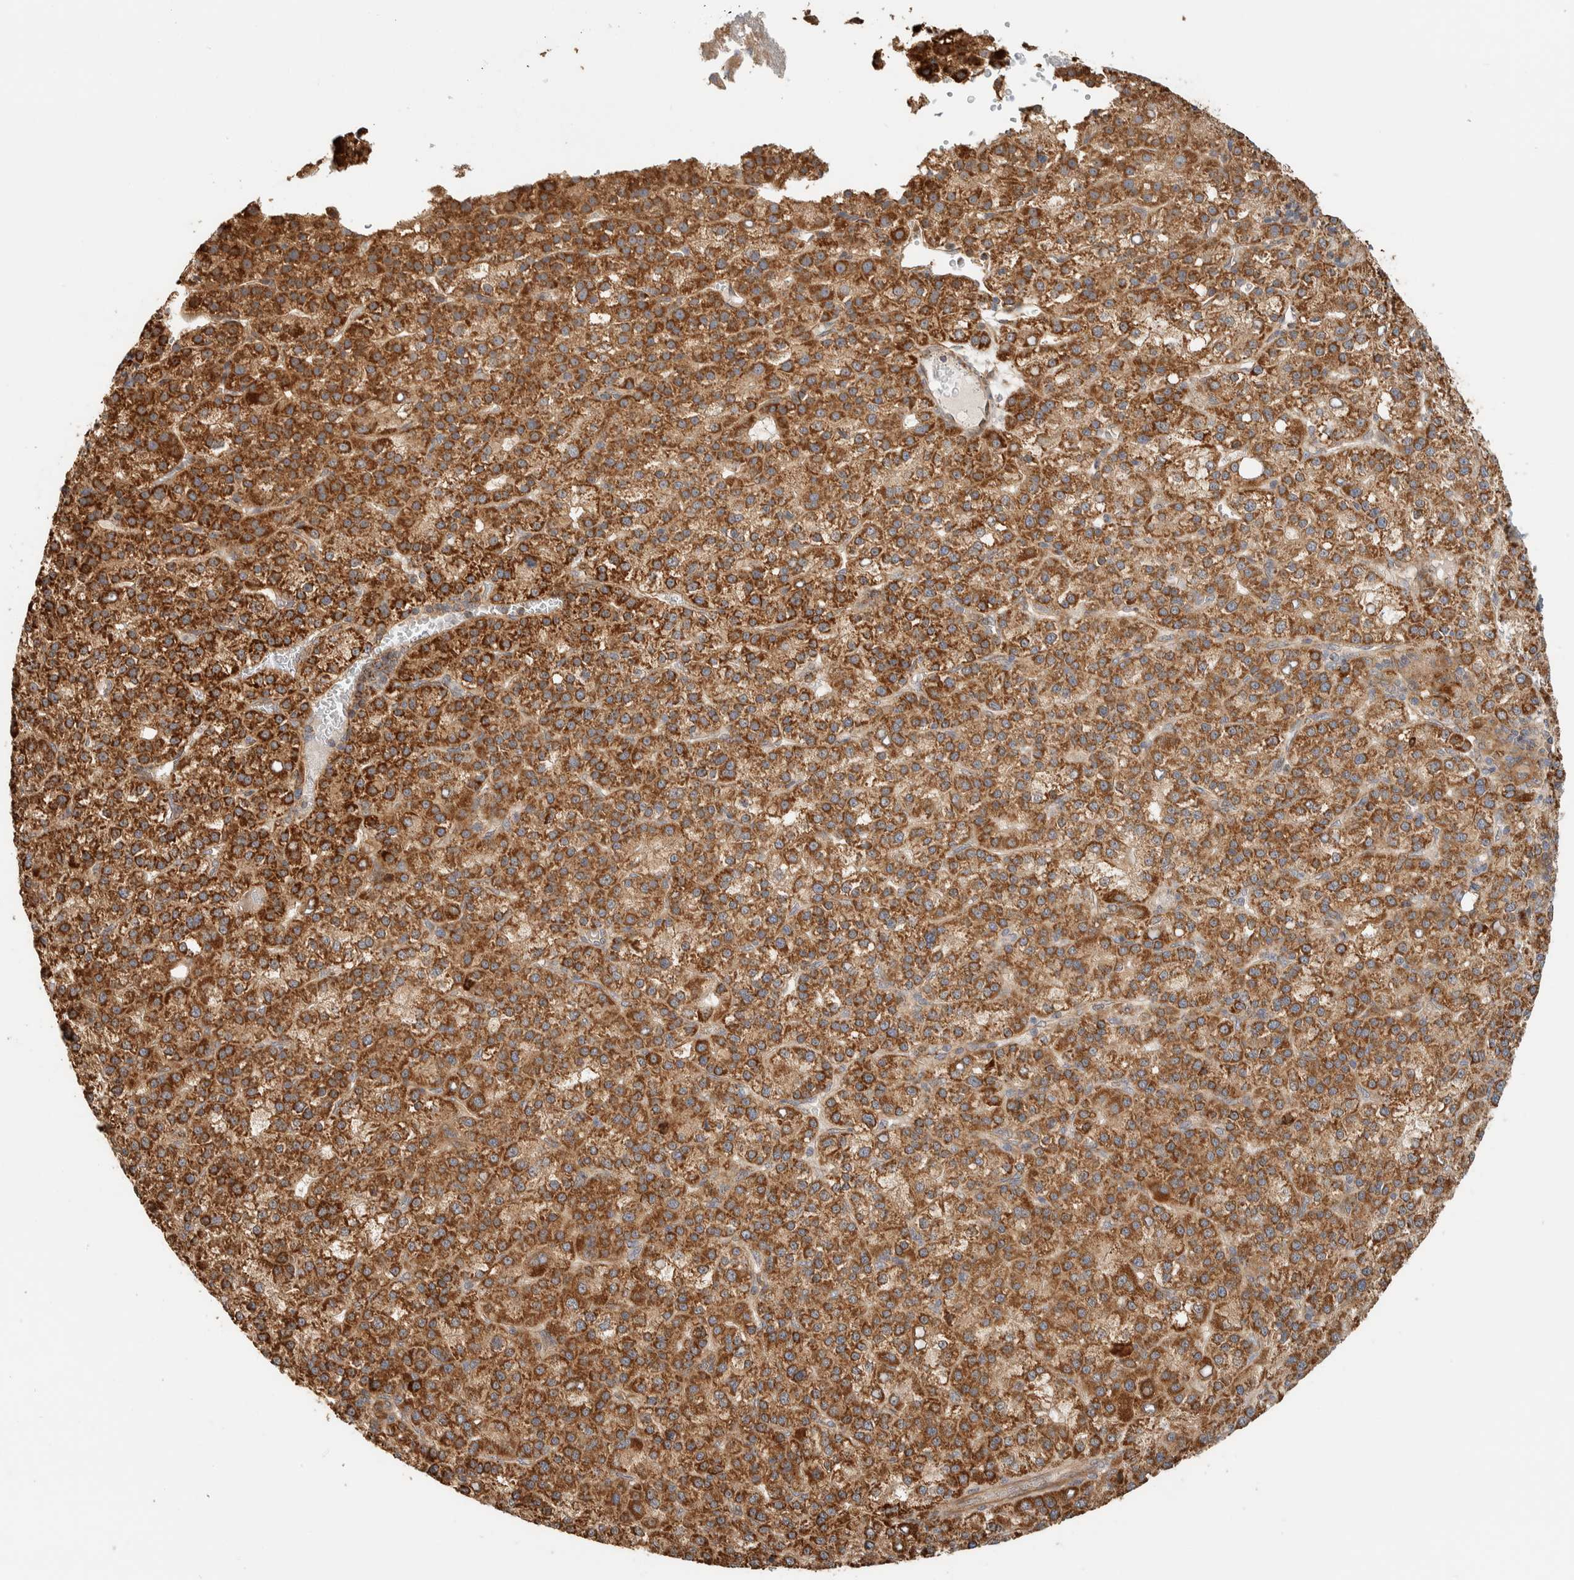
{"staining": {"intensity": "strong", "quantity": ">75%", "location": "cytoplasmic/membranous"}, "tissue": "liver cancer", "cell_type": "Tumor cells", "image_type": "cancer", "snomed": [{"axis": "morphology", "description": "Carcinoma, Hepatocellular, NOS"}, {"axis": "topography", "description": "Liver"}], "caption": "Immunohistochemistry of human hepatocellular carcinoma (liver) exhibits high levels of strong cytoplasmic/membranous expression in approximately >75% of tumor cells. Using DAB (3,3'-diaminobenzidine) (brown) and hematoxylin (blue) stains, captured at high magnification using brightfield microscopy.", "gene": "KIF9", "patient": {"sex": "female", "age": 58}}